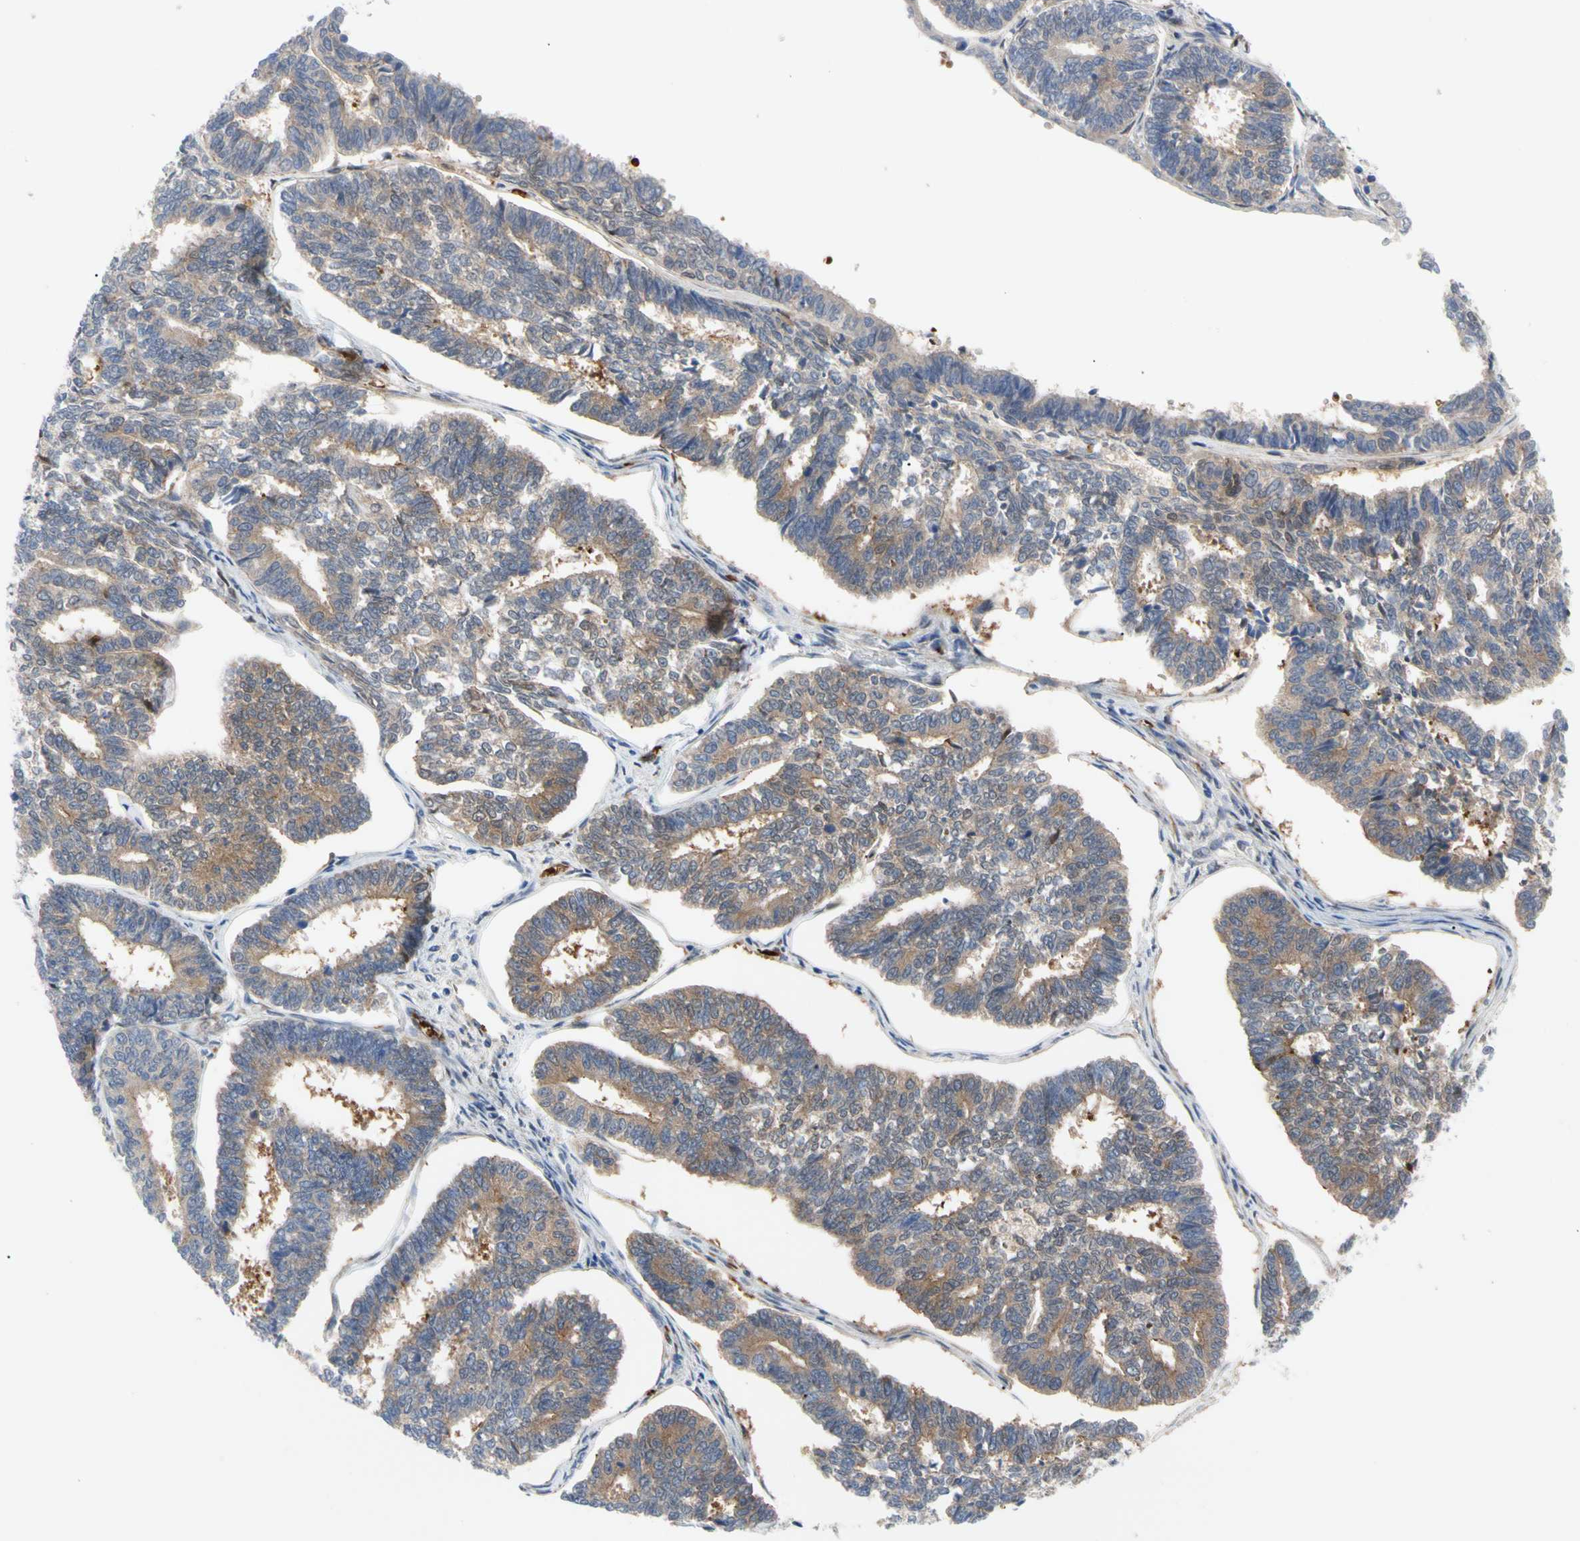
{"staining": {"intensity": "moderate", "quantity": "25%-75%", "location": "cytoplasmic/membranous"}, "tissue": "endometrial cancer", "cell_type": "Tumor cells", "image_type": "cancer", "snomed": [{"axis": "morphology", "description": "Adenocarcinoma, NOS"}, {"axis": "topography", "description": "Endometrium"}], "caption": "Brown immunohistochemical staining in endometrial cancer (adenocarcinoma) demonstrates moderate cytoplasmic/membranous expression in approximately 25%-75% of tumor cells. Using DAB (brown) and hematoxylin (blue) stains, captured at high magnification using brightfield microscopy.", "gene": "HMGCR", "patient": {"sex": "female", "age": 70}}